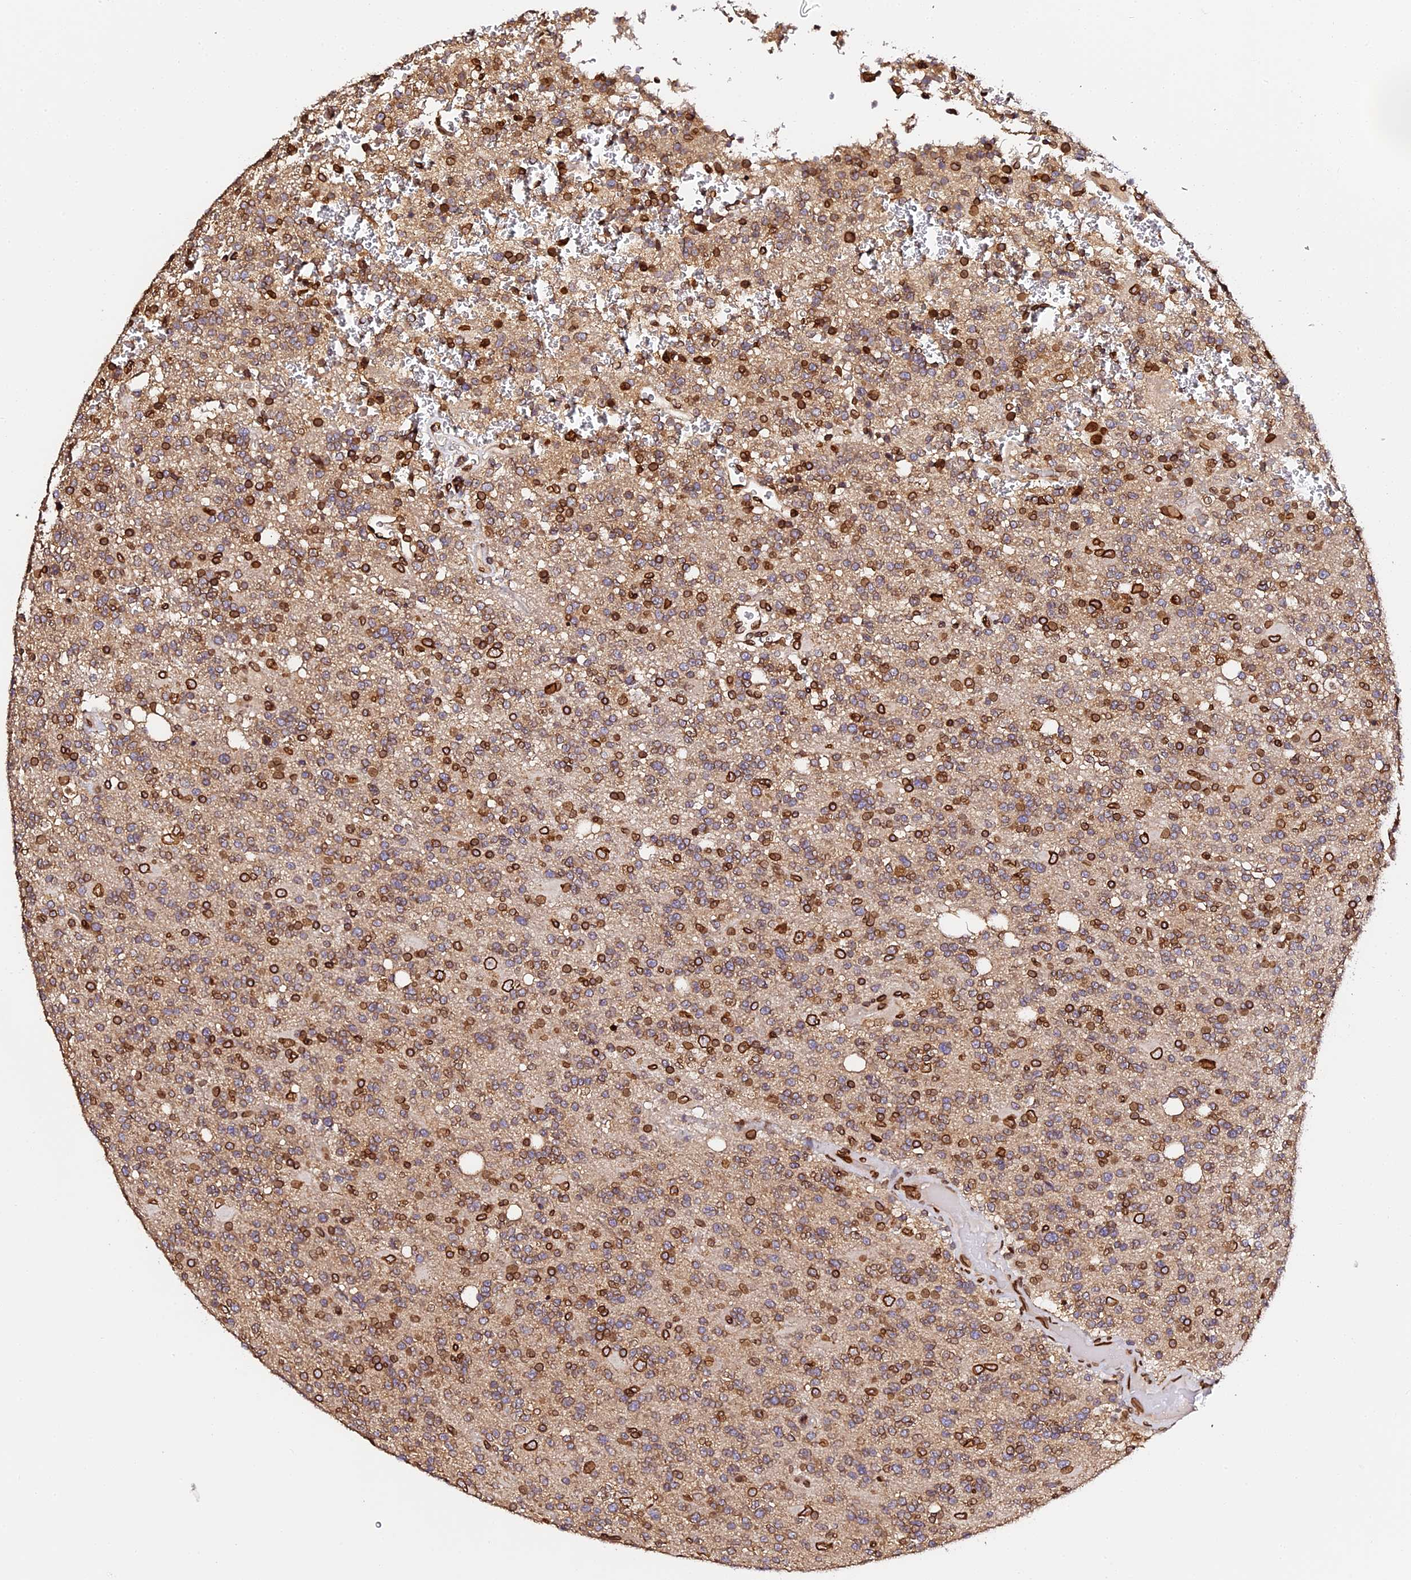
{"staining": {"intensity": "strong", "quantity": "25%-75%", "location": "cytoplasmic/membranous,nuclear"}, "tissue": "glioma", "cell_type": "Tumor cells", "image_type": "cancer", "snomed": [{"axis": "morphology", "description": "Glioma, malignant, High grade"}, {"axis": "topography", "description": "Brain"}], "caption": "A histopathology image of malignant glioma (high-grade) stained for a protein shows strong cytoplasmic/membranous and nuclear brown staining in tumor cells. (DAB (3,3'-diaminobenzidine) IHC, brown staining for protein, blue staining for nuclei).", "gene": "ANAPC5", "patient": {"sex": "female", "age": 62}}